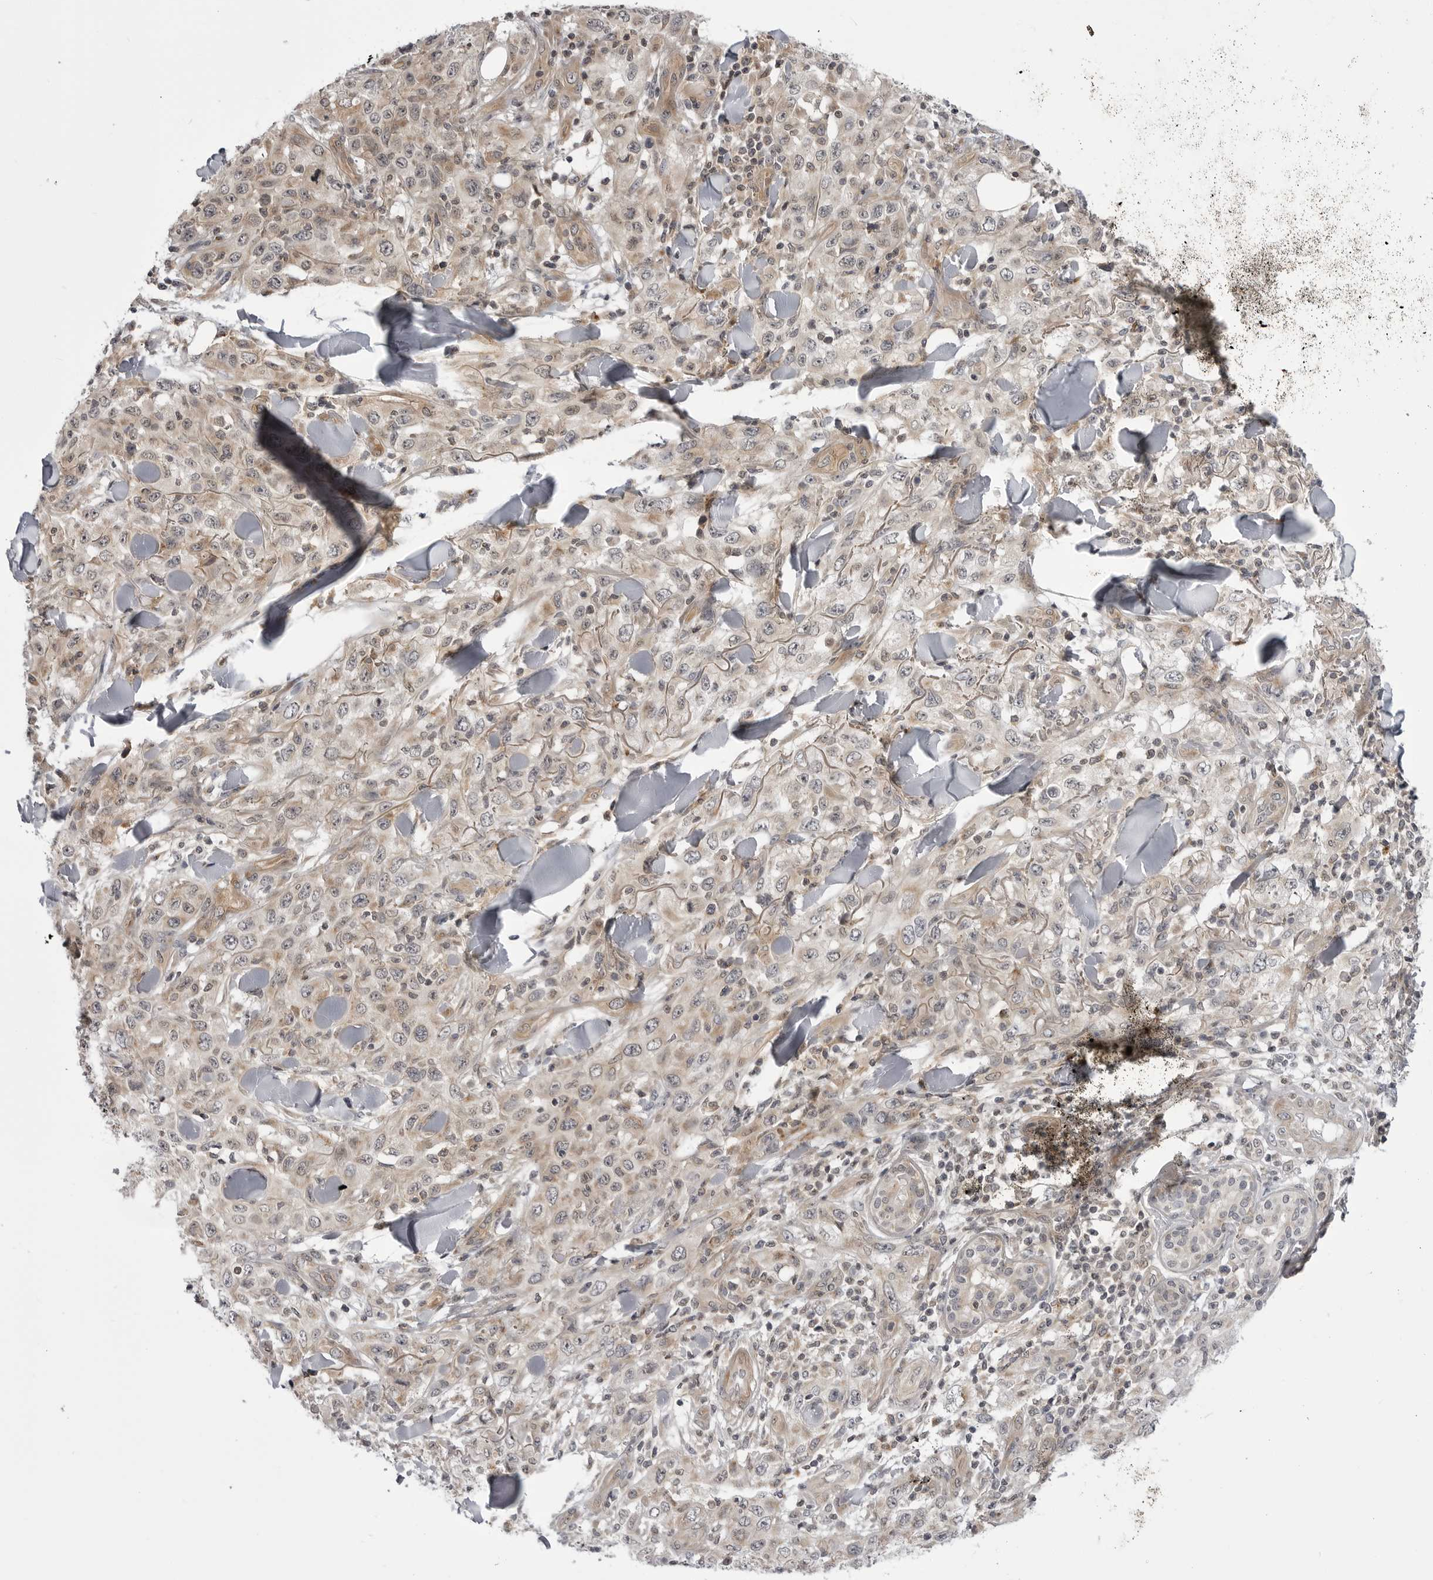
{"staining": {"intensity": "weak", "quantity": "25%-75%", "location": "cytoplasmic/membranous"}, "tissue": "skin cancer", "cell_type": "Tumor cells", "image_type": "cancer", "snomed": [{"axis": "morphology", "description": "Squamous cell carcinoma, NOS"}, {"axis": "topography", "description": "Skin"}], "caption": "Protein analysis of squamous cell carcinoma (skin) tissue reveals weak cytoplasmic/membranous positivity in about 25%-75% of tumor cells.", "gene": "CCDC18", "patient": {"sex": "female", "age": 88}}